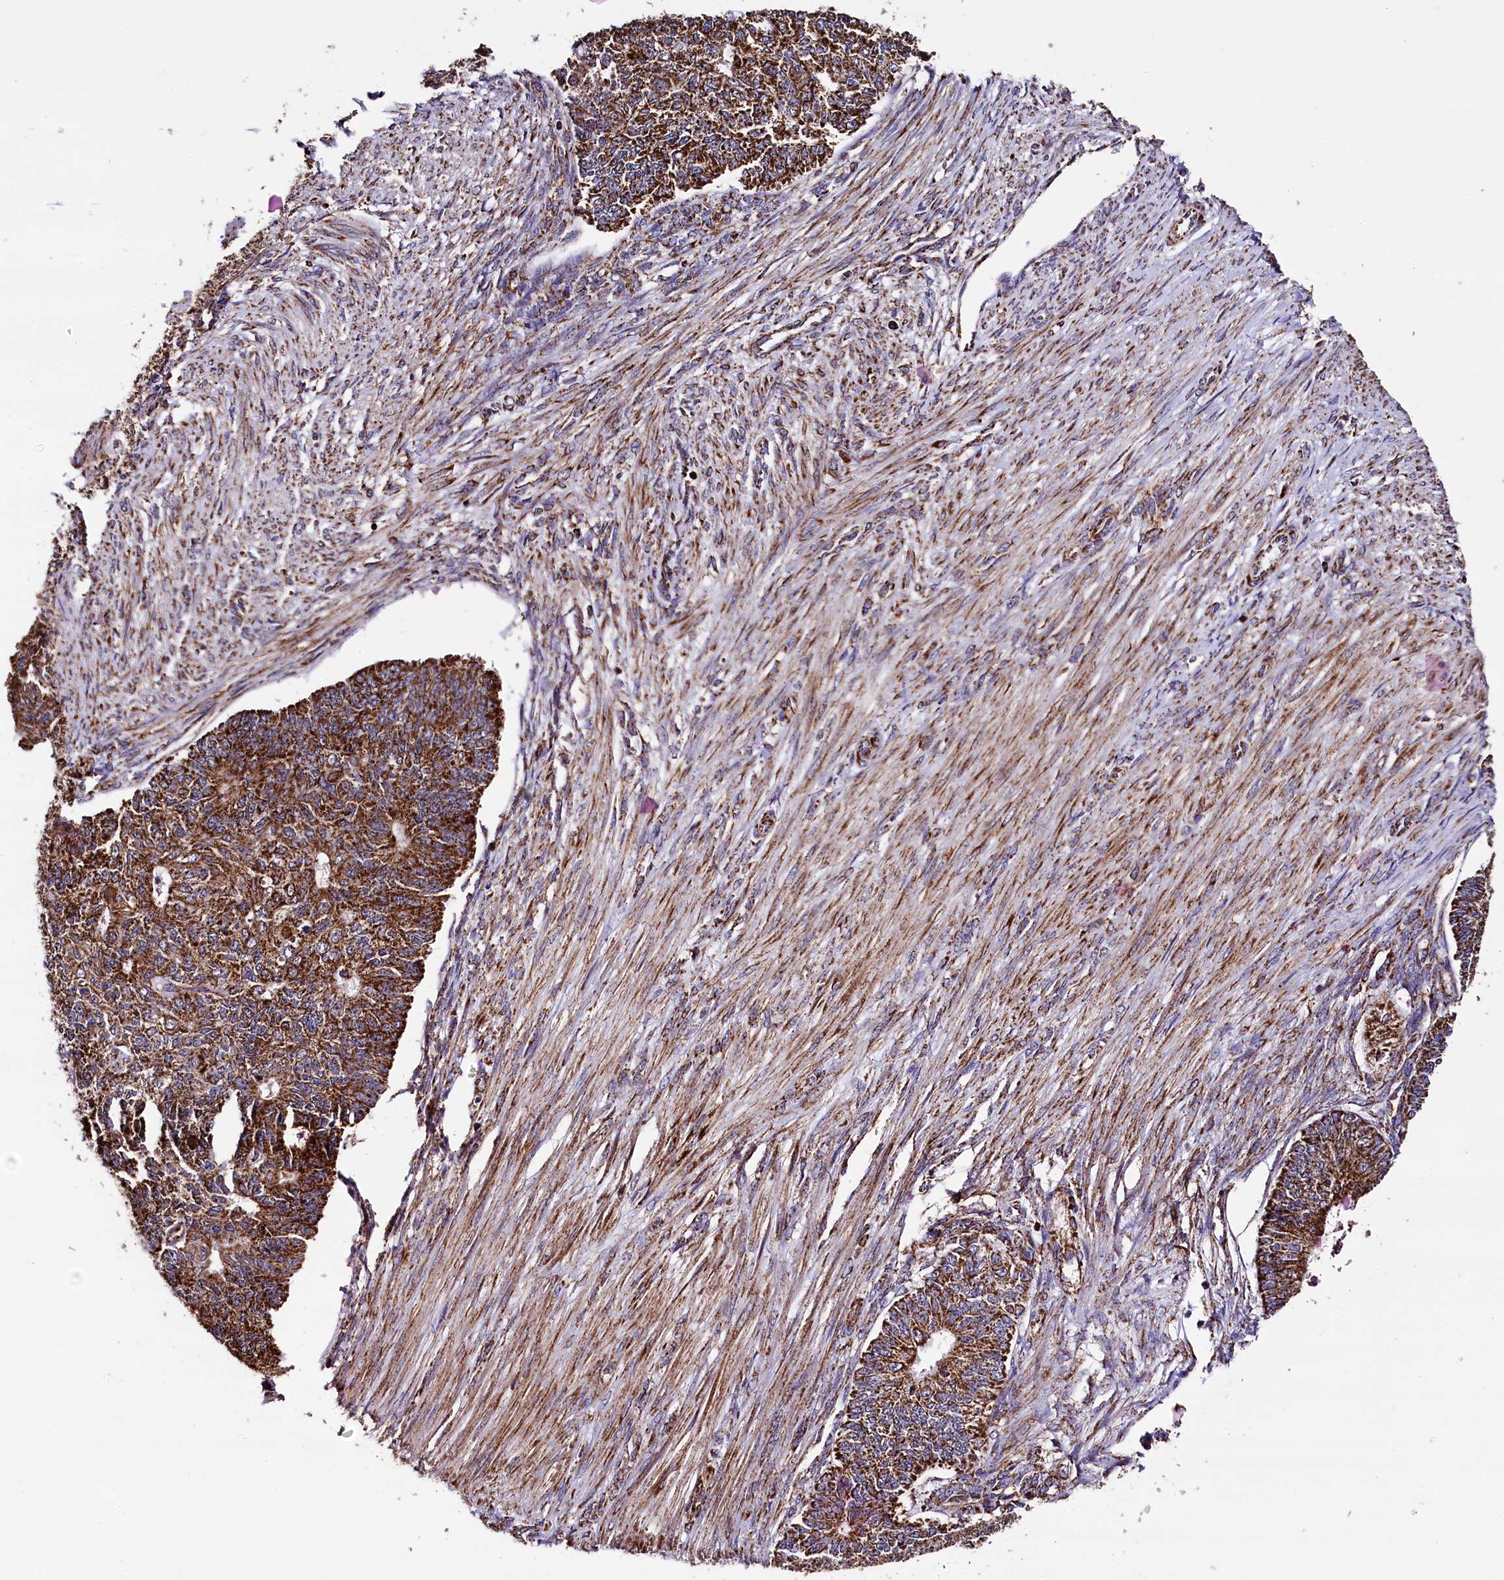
{"staining": {"intensity": "strong", "quantity": ">75%", "location": "cytoplasmic/membranous"}, "tissue": "endometrial cancer", "cell_type": "Tumor cells", "image_type": "cancer", "snomed": [{"axis": "morphology", "description": "Adenocarcinoma, NOS"}, {"axis": "topography", "description": "Endometrium"}], "caption": "Protein positivity by IHC demonstrates strong cytoplasmic/membranous expression in approximately >75% of tumor cells in adenocarcinoma (endometrial). (Stains: DAB in brown, nuclei in blue, Microscopy: brightfield microscopy at high magnification).", "gene": "KLC2", "patient": {"sex": "female", "age": 32}}